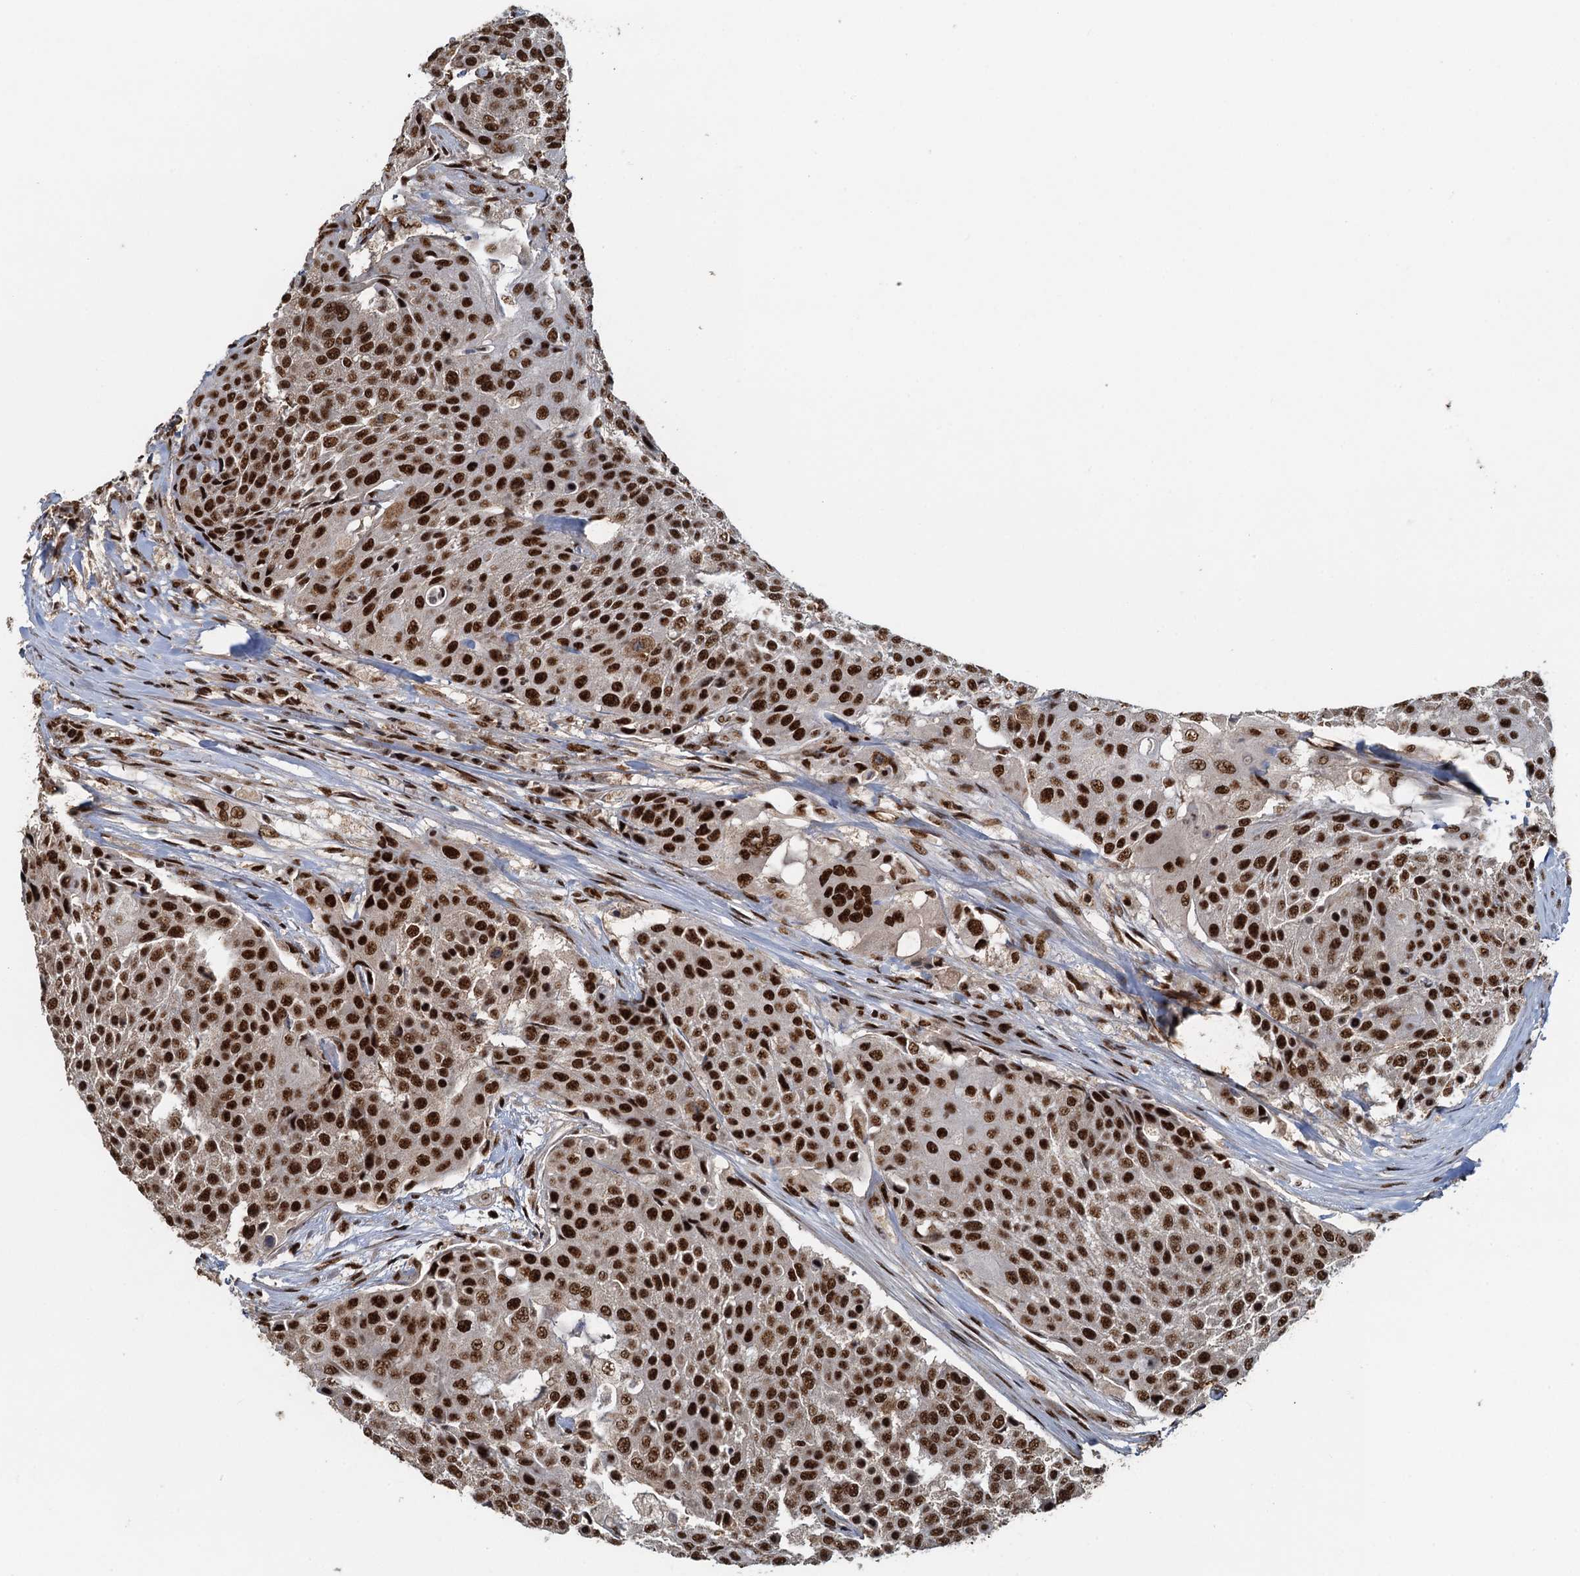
{"staining": {"intensity": "strong", "quantity": ">75%", "location": "nuclear"}, "tissue": "urothelial cancer", "cell_type": "Tumor cells", "image_type": "cancer", "snomed": [{"axis": "morphology", "description": "Urothelial carcinoma, High grade"}, {"axis": "topography", "description": "Urinary bladder"}], "caption": "This is a photomicrograph of immunohistochemistry staining of urothelial carcinoma (high-grade), which shows strong staining in the nuclear of tumor cells.", "gene": "ZC3H18", "patient": {"sex": "female", "age": 63}}